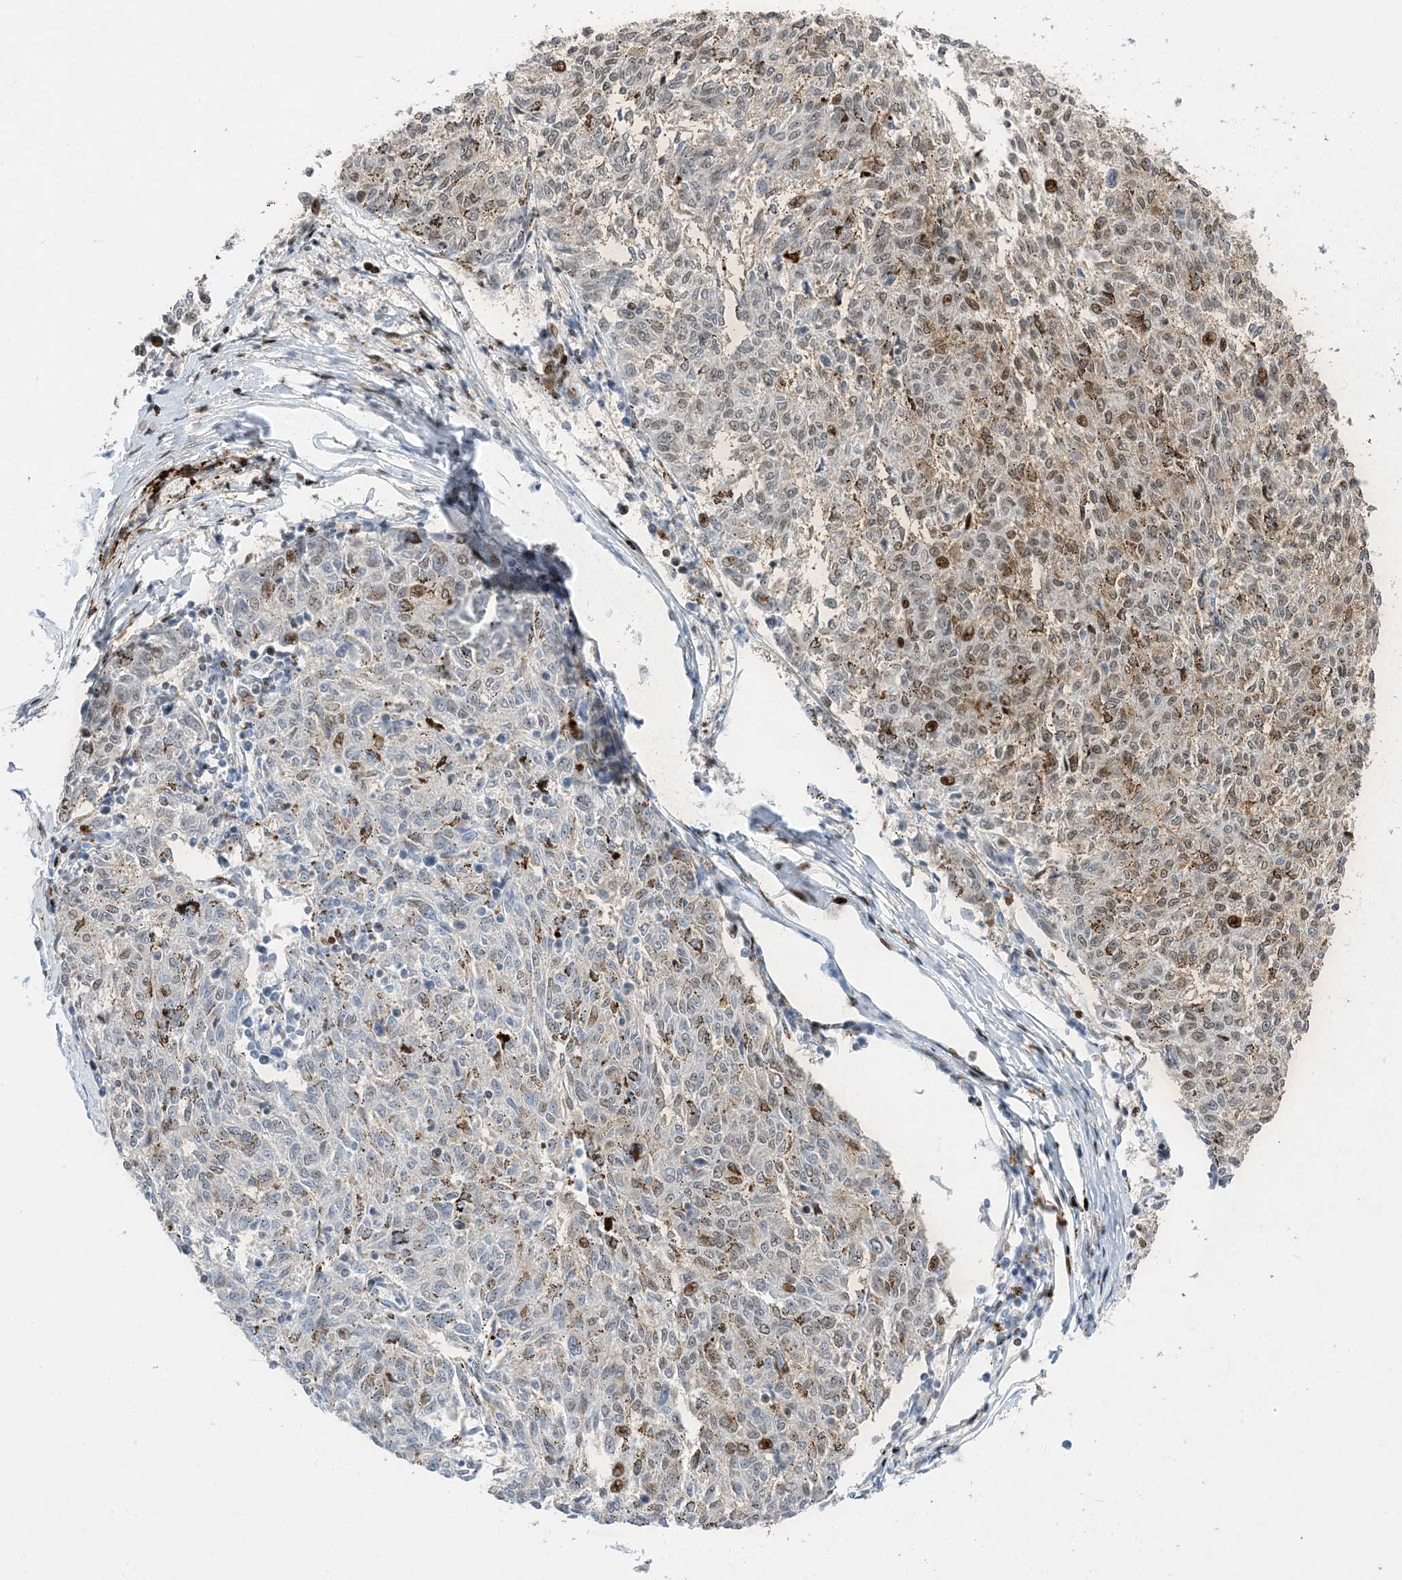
{"staining": {"intensity": "strong", "quantity": "<25%", "location": "nuclear"}, "tissue": "melanoma", "cell_type": "Tumor cells", "image_type": "cancer", "snomed": [{"axis": "morphology", "description": "Malignant melanoma, NOS"}, {"axis": "topography", "description": "Skin"}], "caption": "Protein expression analysis of malignant melanoma displays strong nuclear staining in approximately <25% of tumor cells.", "gene": "SLC25A53", "patient": {"sex": "female", "age": 72}}